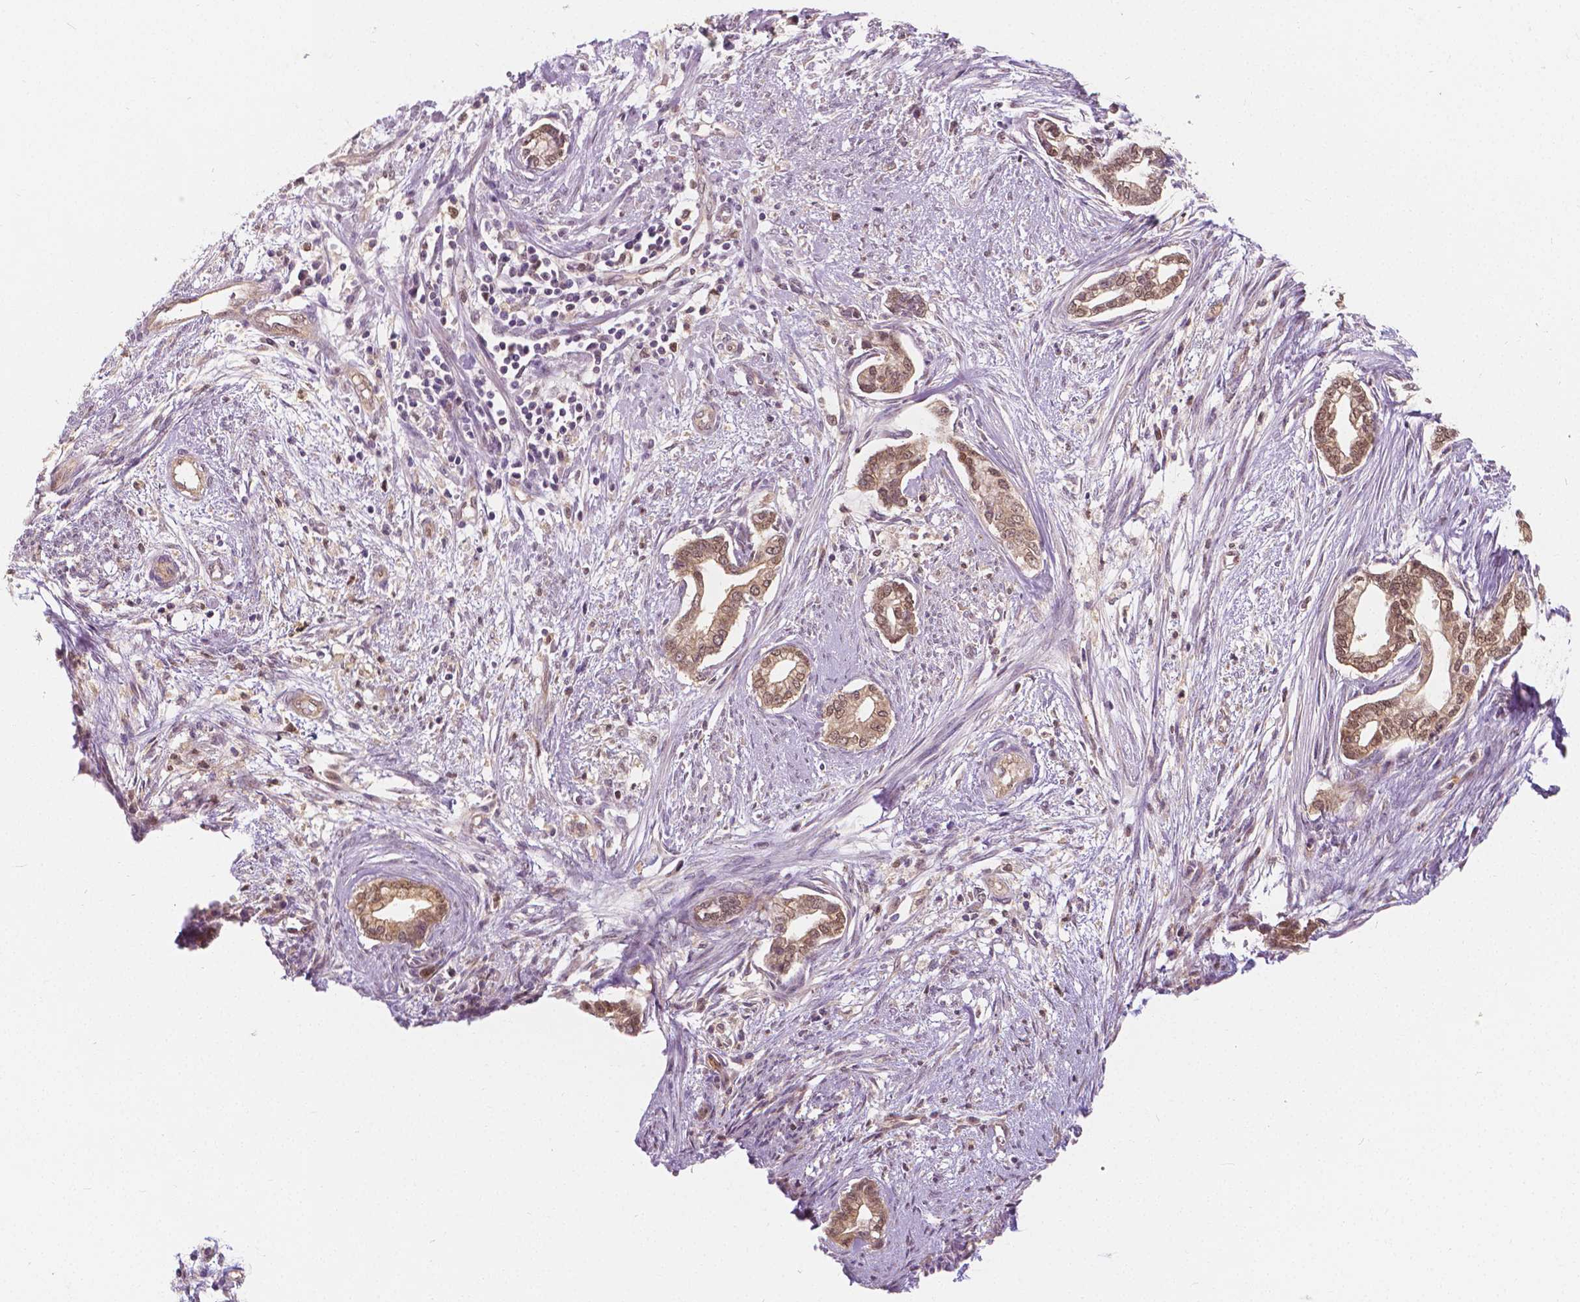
{"staining": {"intensity": "moderate", "quantity": ">75%", "location": "cytoplasmic/membranous,nuclear"}, "tissue": "cervical cancer", "cell_type": "Tumor cells", "image_type": "cancer", "snomed": [{"axis": "morphology", "description": "Adenocarcinoma, NOS"}, {"axis": "topography", "description": "Cervix"}], "caption": "Protein analysis of cervical cancer (adenocarcinoma) tissue displays moderate cytoplasmic/membranous and nuclear staining in approximately >75% of tumor cells.", "gene": "NAPRT", "patient": {"sex": "female", "age": 62}}